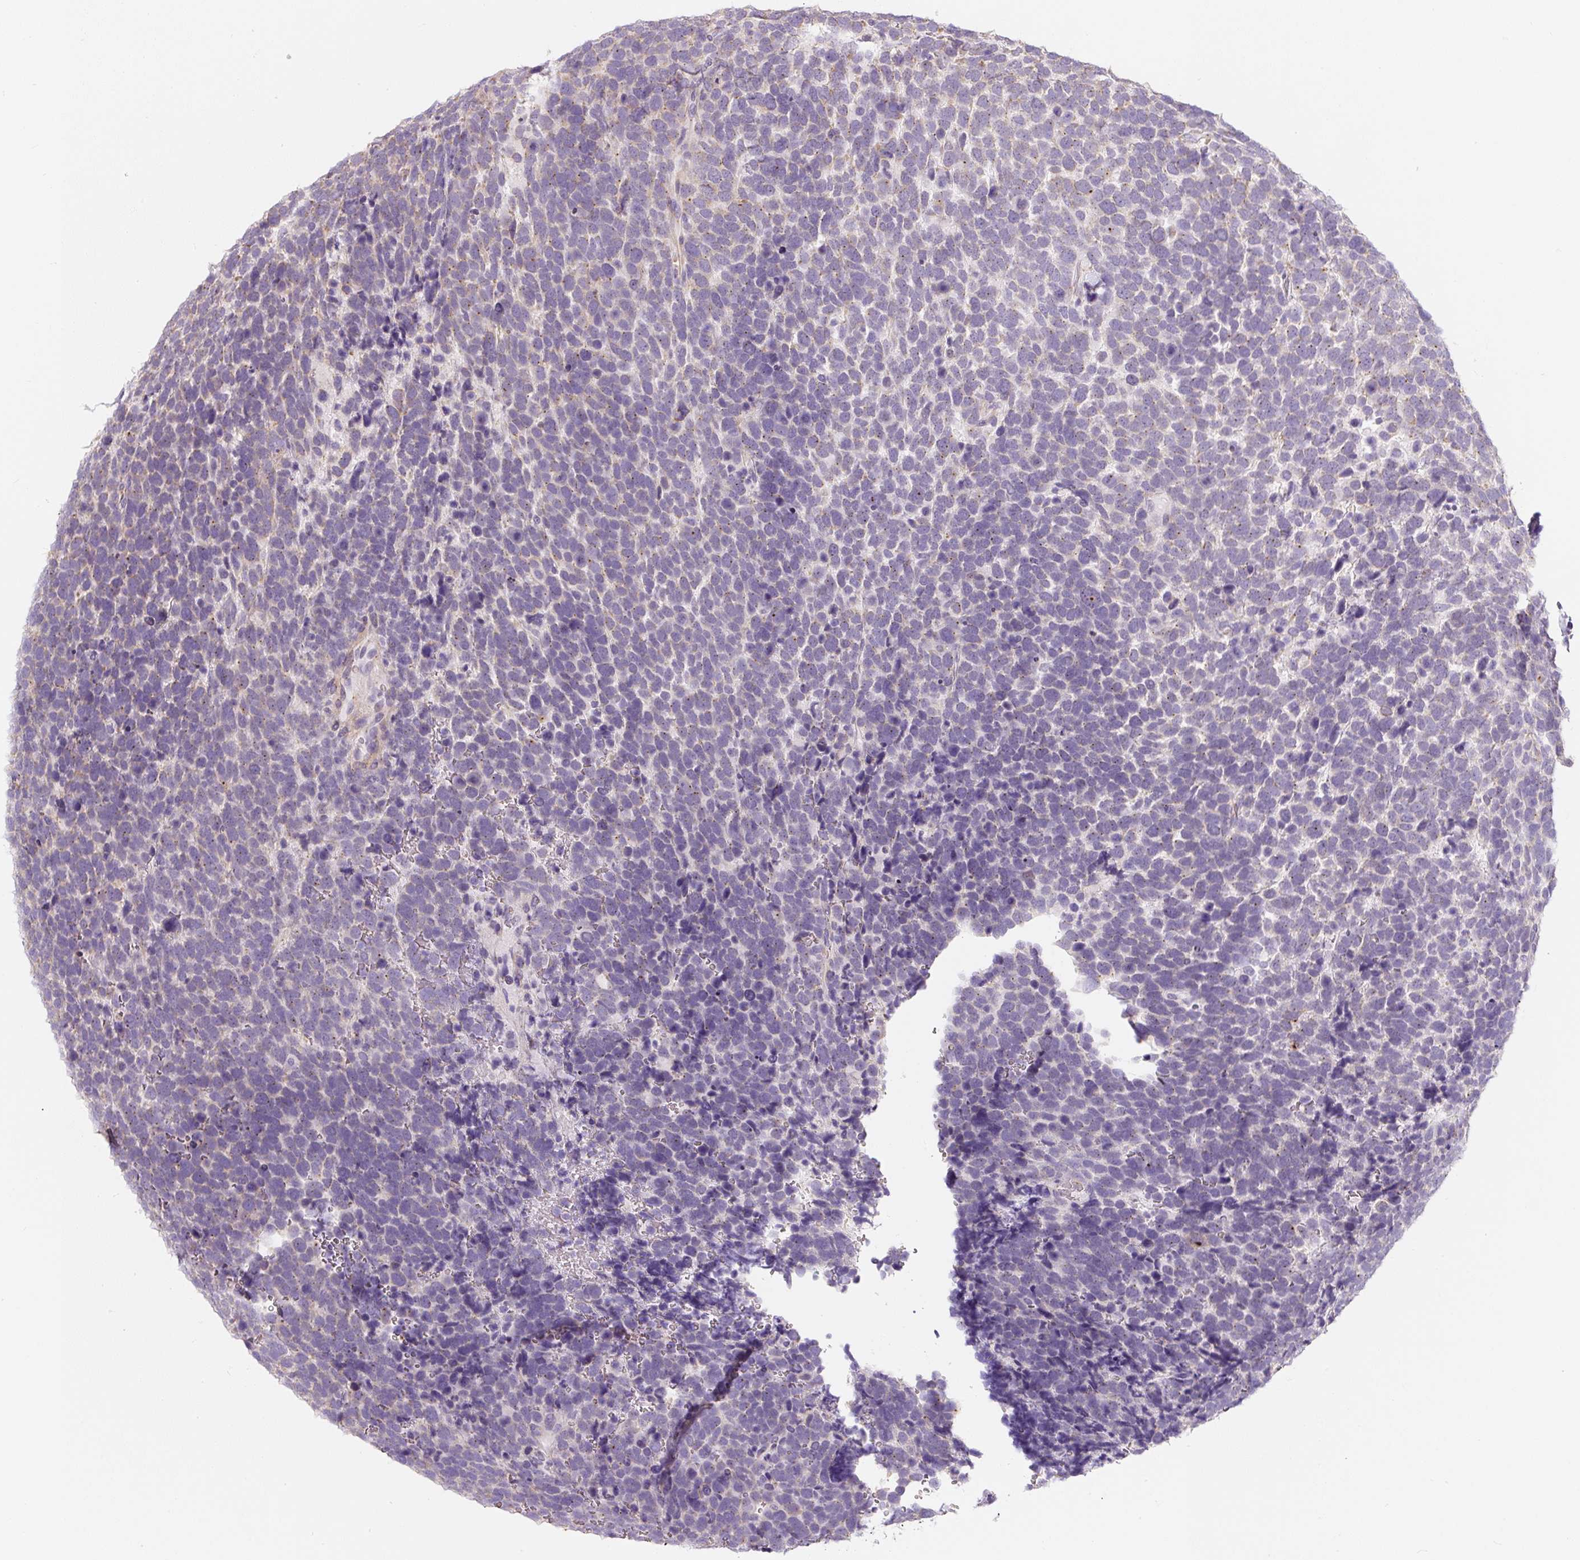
{"staining": {"intensity": "weak", "quantity": "<25%", "location": "cytoplasmic/membranous"}, "tissue": "urothelial cancer", "cell_type": "Tumor cells", "image_type": "cancer", "snomed": [{"axis": "morphology", "description": "Urothelial carcinoma, High grade"}, {"axis": "topography", "description": "Urinary bladder"}], "caption": "Urothelial cancer was stained to show a protein in brown. There is no significant expression in tumor cells.", "gene": "PWWP3B", "patient": {"sex": "female", "age": 82}}